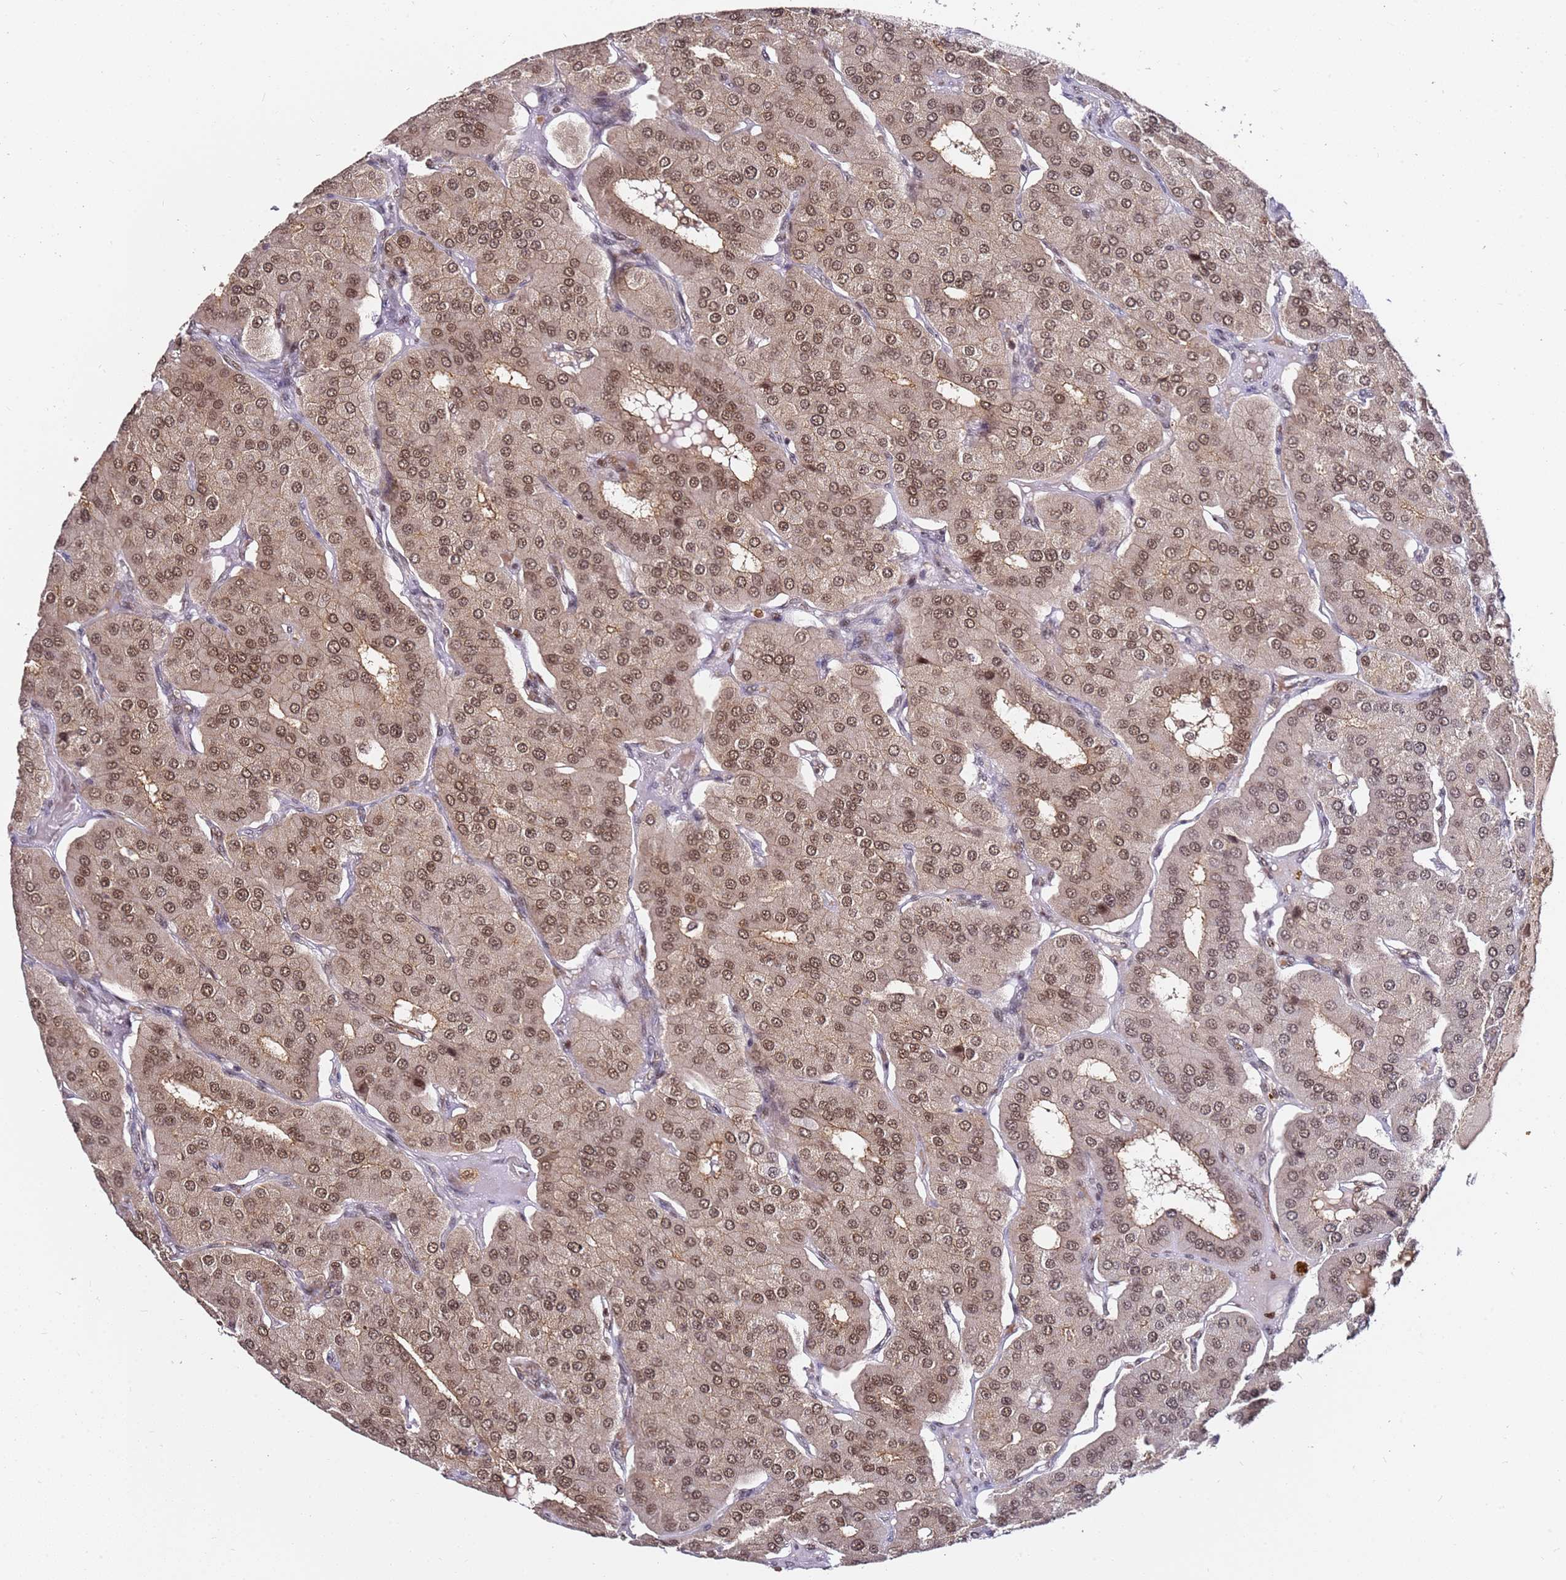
{"staining": {"intensity": "moderate", "quantity": ">75%", "location": "nuclear"}, "tissue": "parathyroid gland", "cell_type": "Glandular cells", "image_type": "normal", "snomed": [{"axis": "morphology", "description": "Normal tissue, NOS"}, {"axis": "morphology", "description": "Adenoma, NOS"}, {"axis": "topography", "description": "Parathyroid gland"}], "caption": "Immunohistochemistry histopathology image of normal parathyroid gland stained for a protein (brown), which shows medium levels of moderate nuclear positivity in approximately >75% of glandular cells.", "gene": "RGS18", "patient": {"sex": "female", "age": 86}}